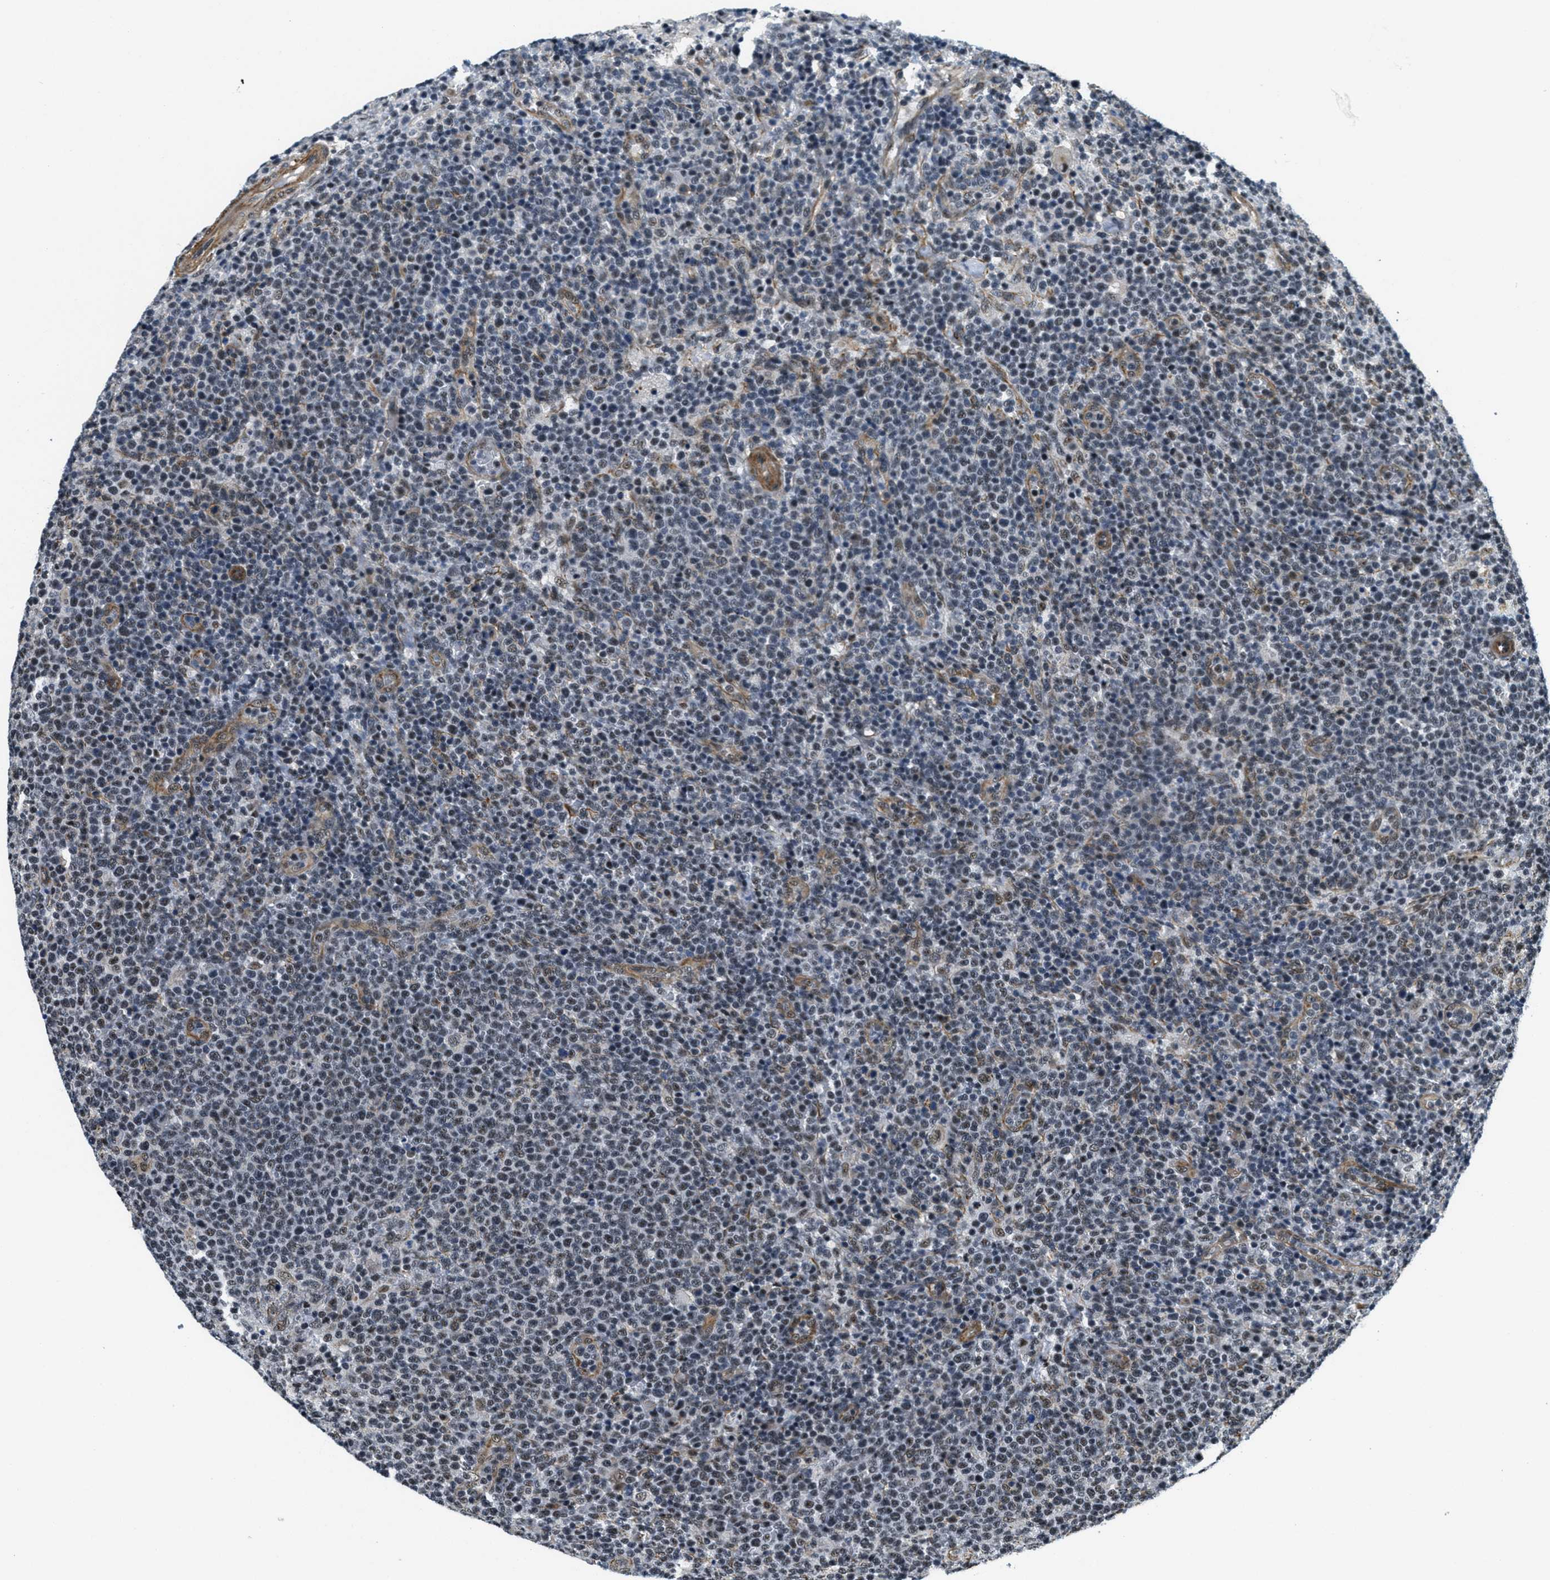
{"staining": {"intensity": "moderate", "quantity": "25%-75%", "location": "nuclear"}, "tissue": "lymphoma", "cell_type": "Tumor cells", "image_type": "cancer", "snomed": [{"axis": "morphology", "description": "Malignant lymphoma, non-Hodgkin's type, High grade"}, {"axis": "topography", "description": "Lymph node"}], "caption": "Protein expression by immunohistochemistry exhibits moderate nuclear positivity in approximately 25%-75% of tumor cells in malignant lymphoma, non-Hodgkin's type (high-grade).", "gene": "CFAP36", "patient": {"sex": "male", "age": 61}}